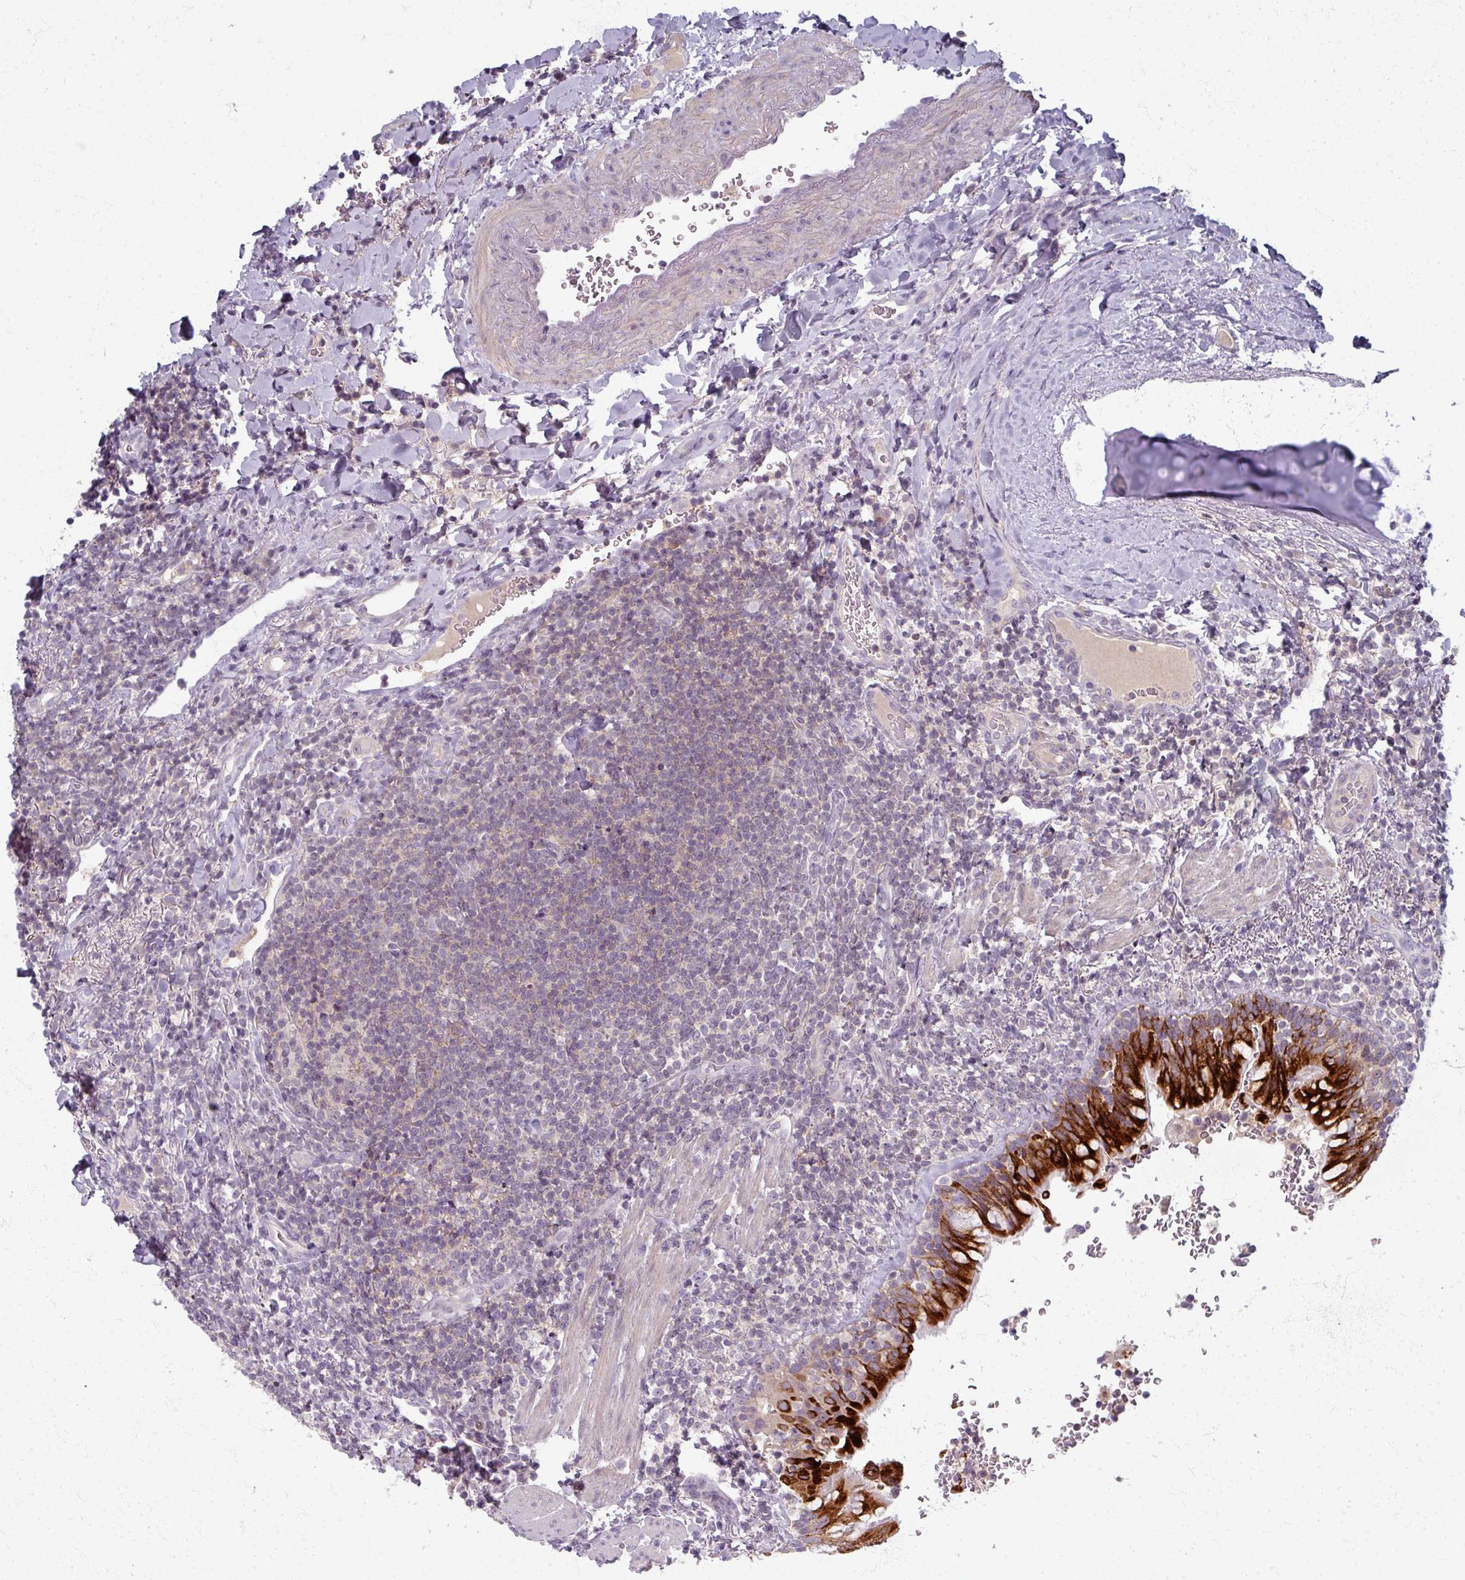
{"staining": {"intensity": "negative", "quantity": "none", "location": "none"}, "tissue": "lymphoma", "cell_type": "Tumor cells", "image_type": "cancer", "snomed": [{"axis": "morphology", "description": "Malignant lymphoma, non-Hodgkin's type, Low grade"}, {"axis": "topography", "description": "Lung"}], "caption": "Immunohistochemical staining of malignant lymphoma, non-Hodgkin's type (low-grade) shows no significant staining in tumor cells. Nuclei are stained in blue.", "gene": "TTLL7", "patient": {"sex": "female", "age": 71}}